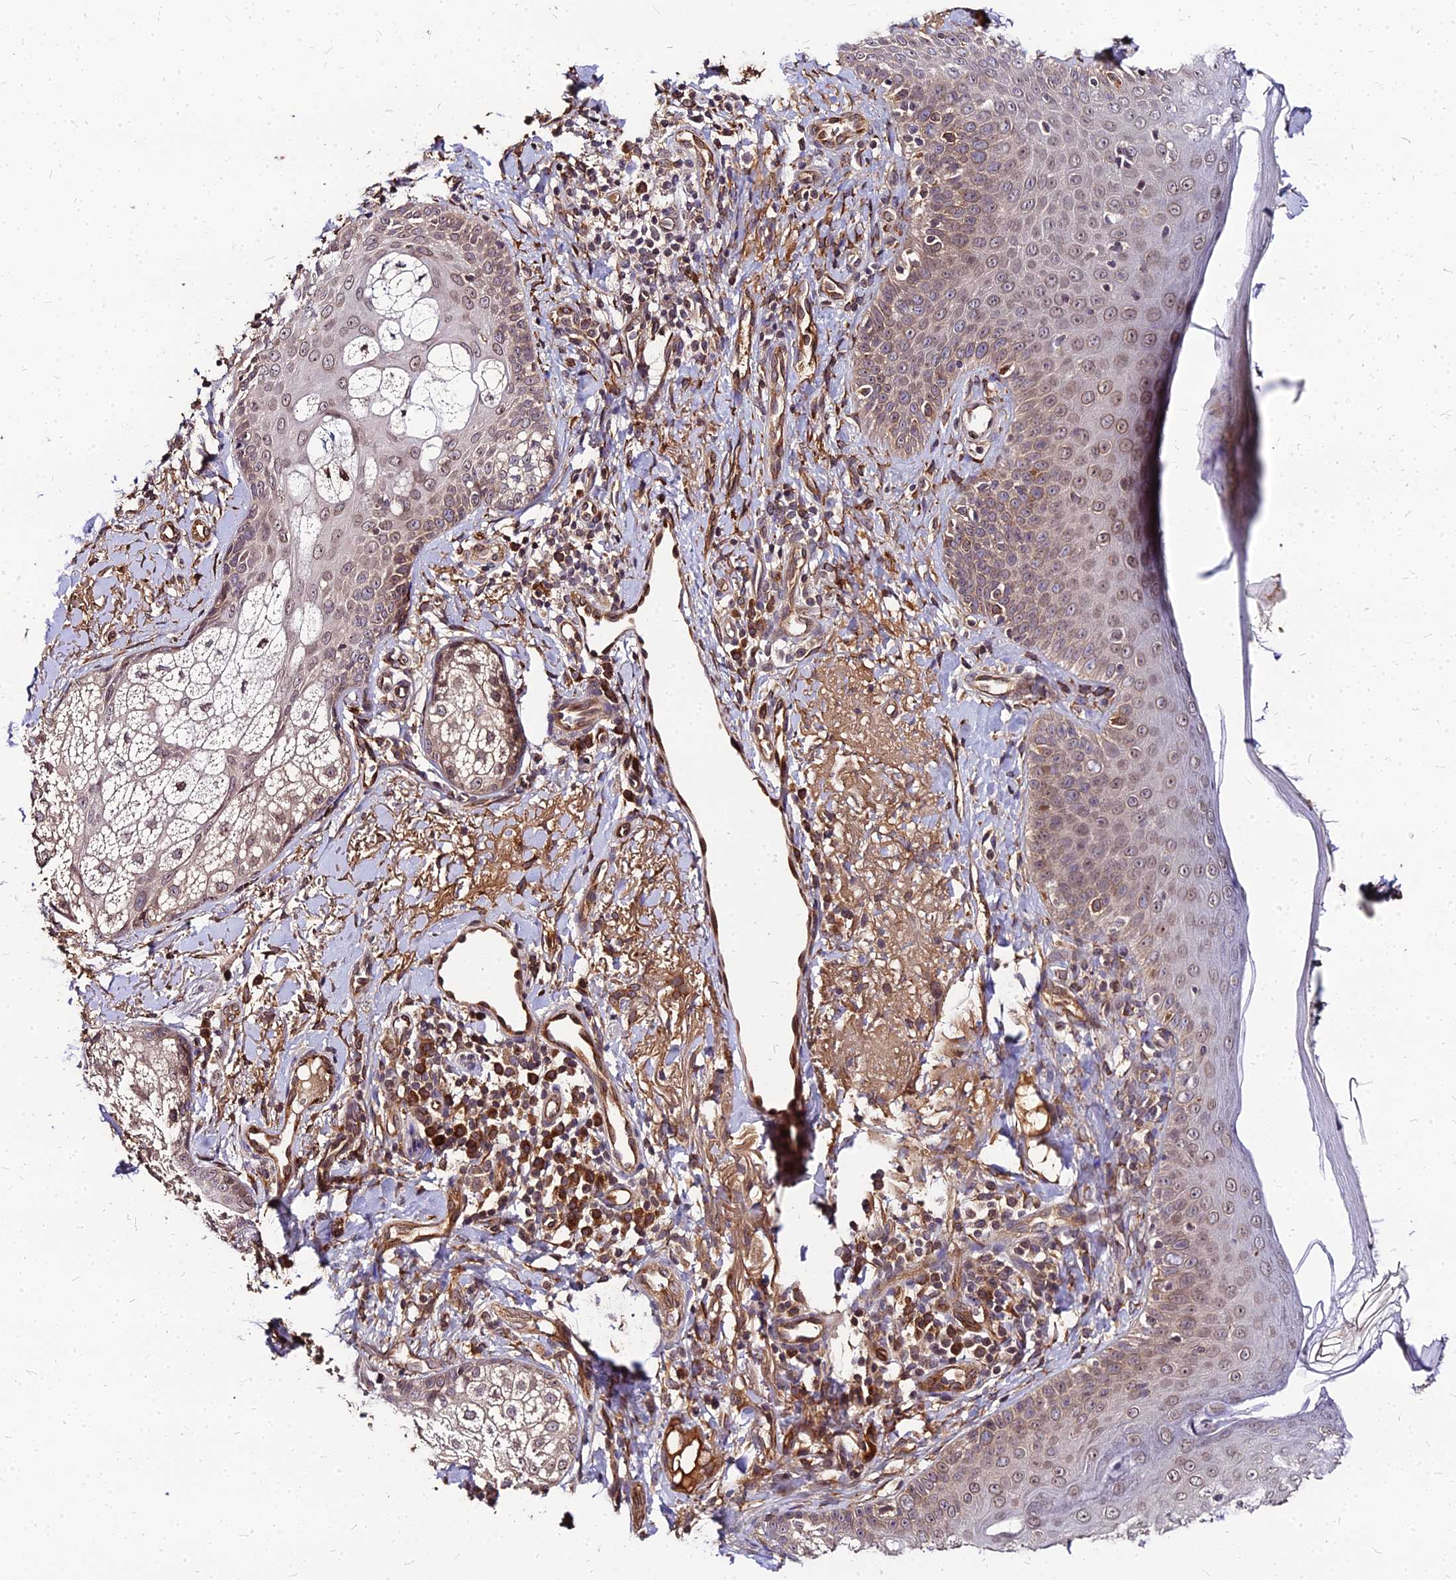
{"staining": {"intensity": "strong", "quantity": ">75%", "location": "cytoplasmic/membranous"}, "tissue": "skin", "cell_type": "Fibroblasts", "image_type": "normal", "snomed": [{"axis": "morphology", "description": "Normal tissue, NOS"}, {"axis": "topography", "description": "Skin"}], "caption": "DAB immunohistochemical staining of benign skin reveals strong cytoplasmic/membranous protein expression in about >75% of fibroblasts.", "gene": "PDE4D", "patient": {"sex": "male", "age": 57}}